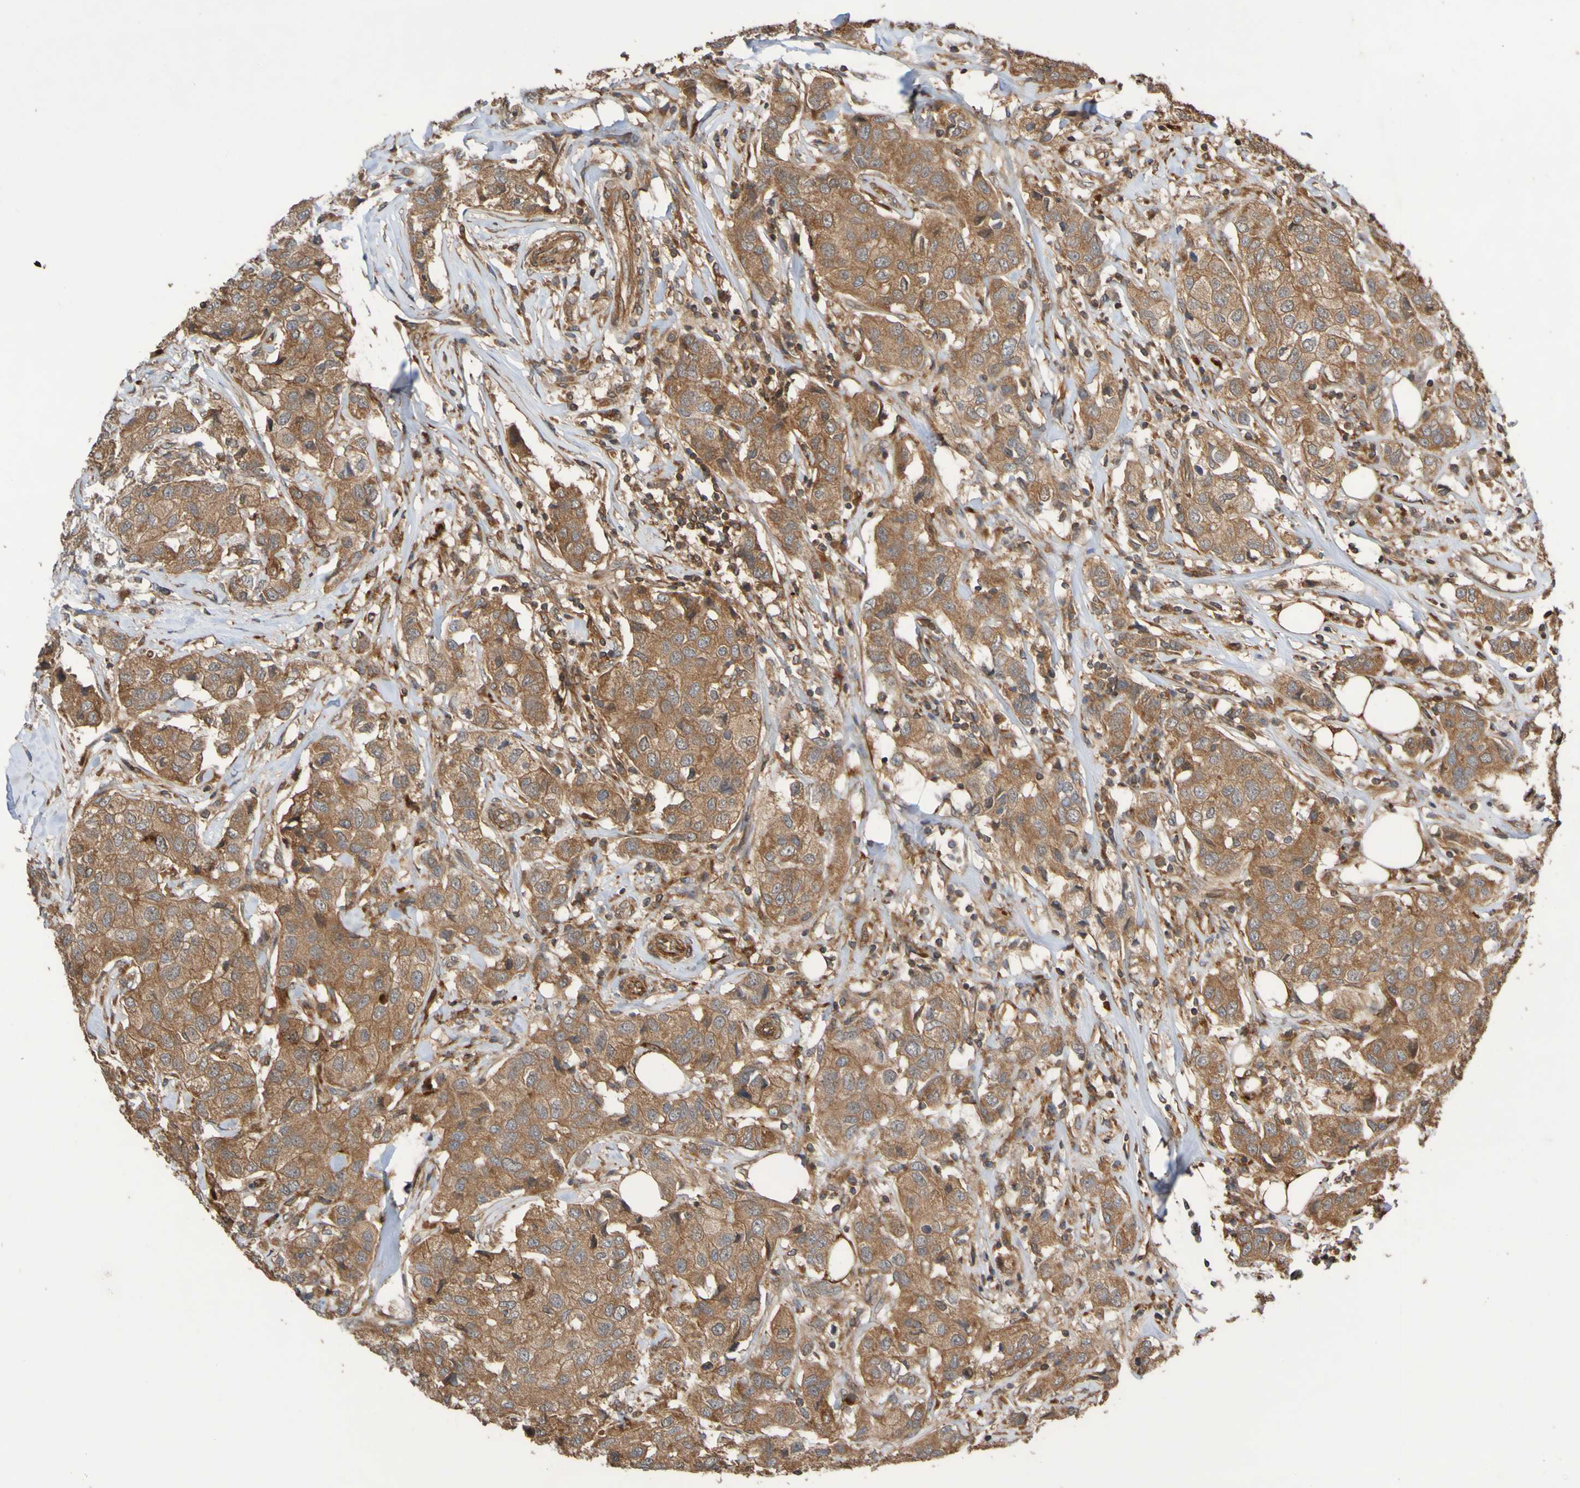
{"staining": {"intensity": "moderate", "quantity": ">75%", "location": "cytoplasmic/membranous"}, "tissue": "breast cancer", "cell_type": "Tumor cells", "image_type": "cancer", "snomed": [{"axis": "morphology", "description": "Duct carcinoma"}, {"axis": "topography", "description": "Breast"}], "caption": "About >75% of tumor cells in breast cancer (invasive ductal carcinoma) display moderate cytoplasmic/membranous protein staining as visualized by brown immunohistochemical staining.", "gene": "UCN", "patient": {"sex": "female", "age": 80}}